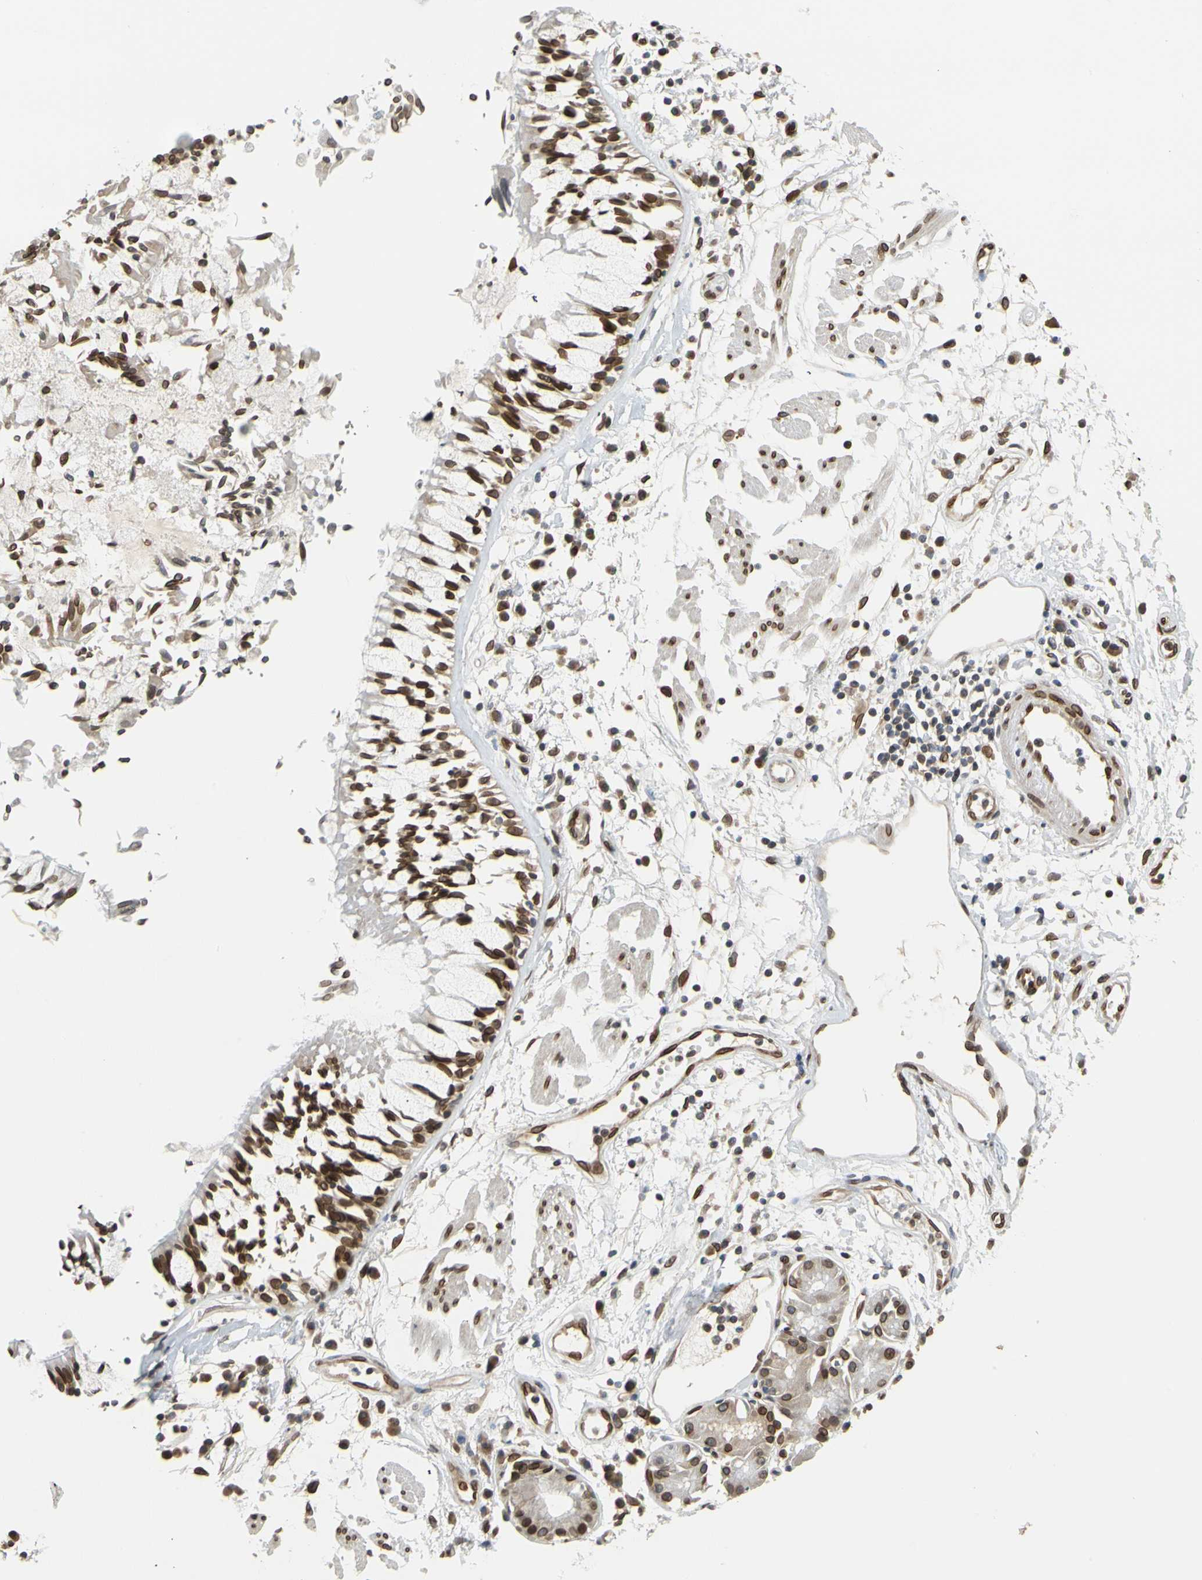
{"staining": {"intensity": "strong", "quantity": ">75%", "location": "nuclear"}, "tissue": "adipose tissue", "cell_type": "Adipocytes", "image_type": "normal", "snomed": [{"axis": "morphology", "description": "Normal tissue, NOS"}, {"axis": "morphology", "description": "Adenocarcinoma, NOS"}, {"axis": "topography", "description": "Cartilage tissue"}, {"axis": "topography", "description": "Bronchus"}, {"axis": "topography", "description": "Lung"}], "caption": "IHC of unremarkable human adipose tissue displays high levels of strong nuclear staining in about >75% of adipocytes.", "gene": "SUN1", "patient": {"sex": "female", "age": 67}}